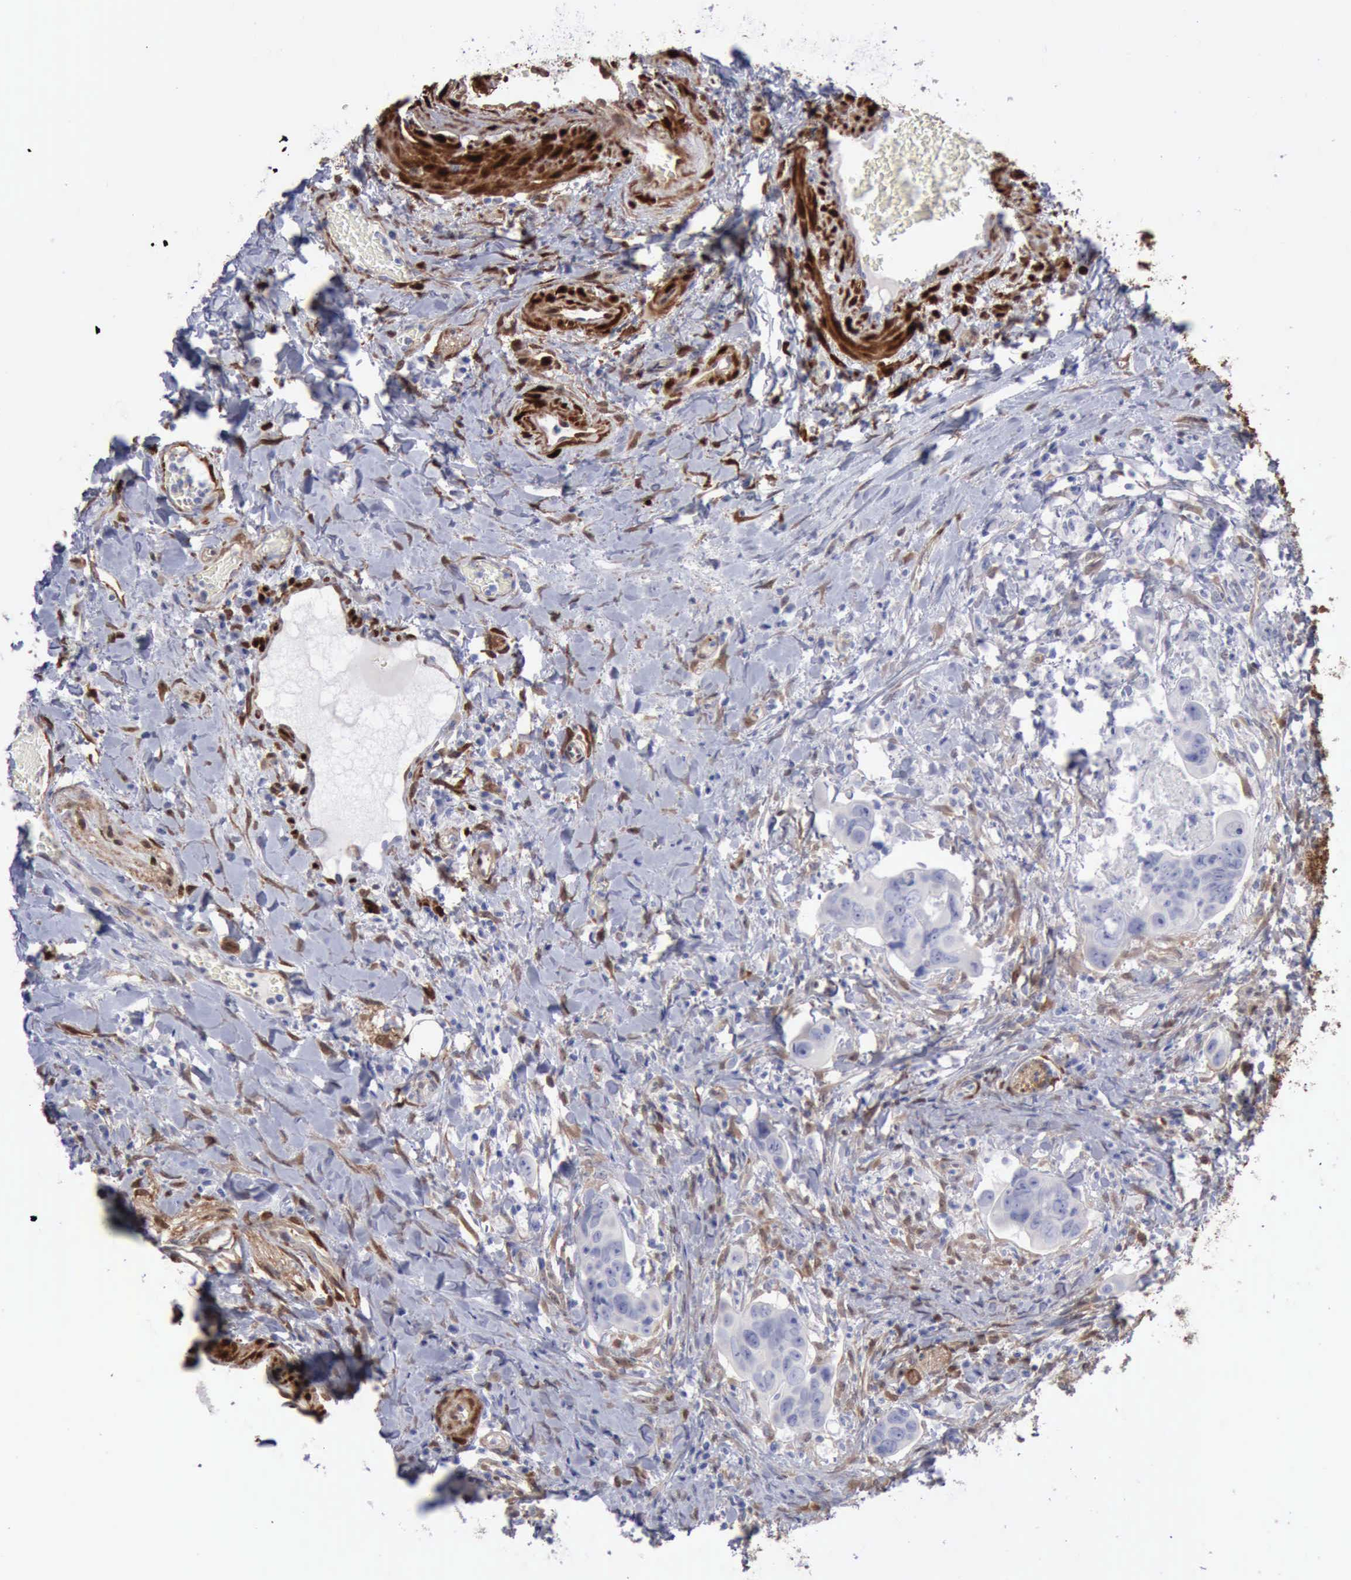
{"staining": {"intensity": "negative", "quantity": "none", "location": "none"}, "tissue": "colorectal cancer", "cell_type": "Tumor cells", "image_type": "cancer", "snomed": [{"axis": "morphology", "description": "Adenocarcinoma, NOS"}, {"axis": "topography", "description": "Rectum"}], "caption": "Tumor cells show no significant protein staining in adenocarcinoma (colorectal).", "gene": "FHL1", "patient": {"sex": "male", "age": 53}}